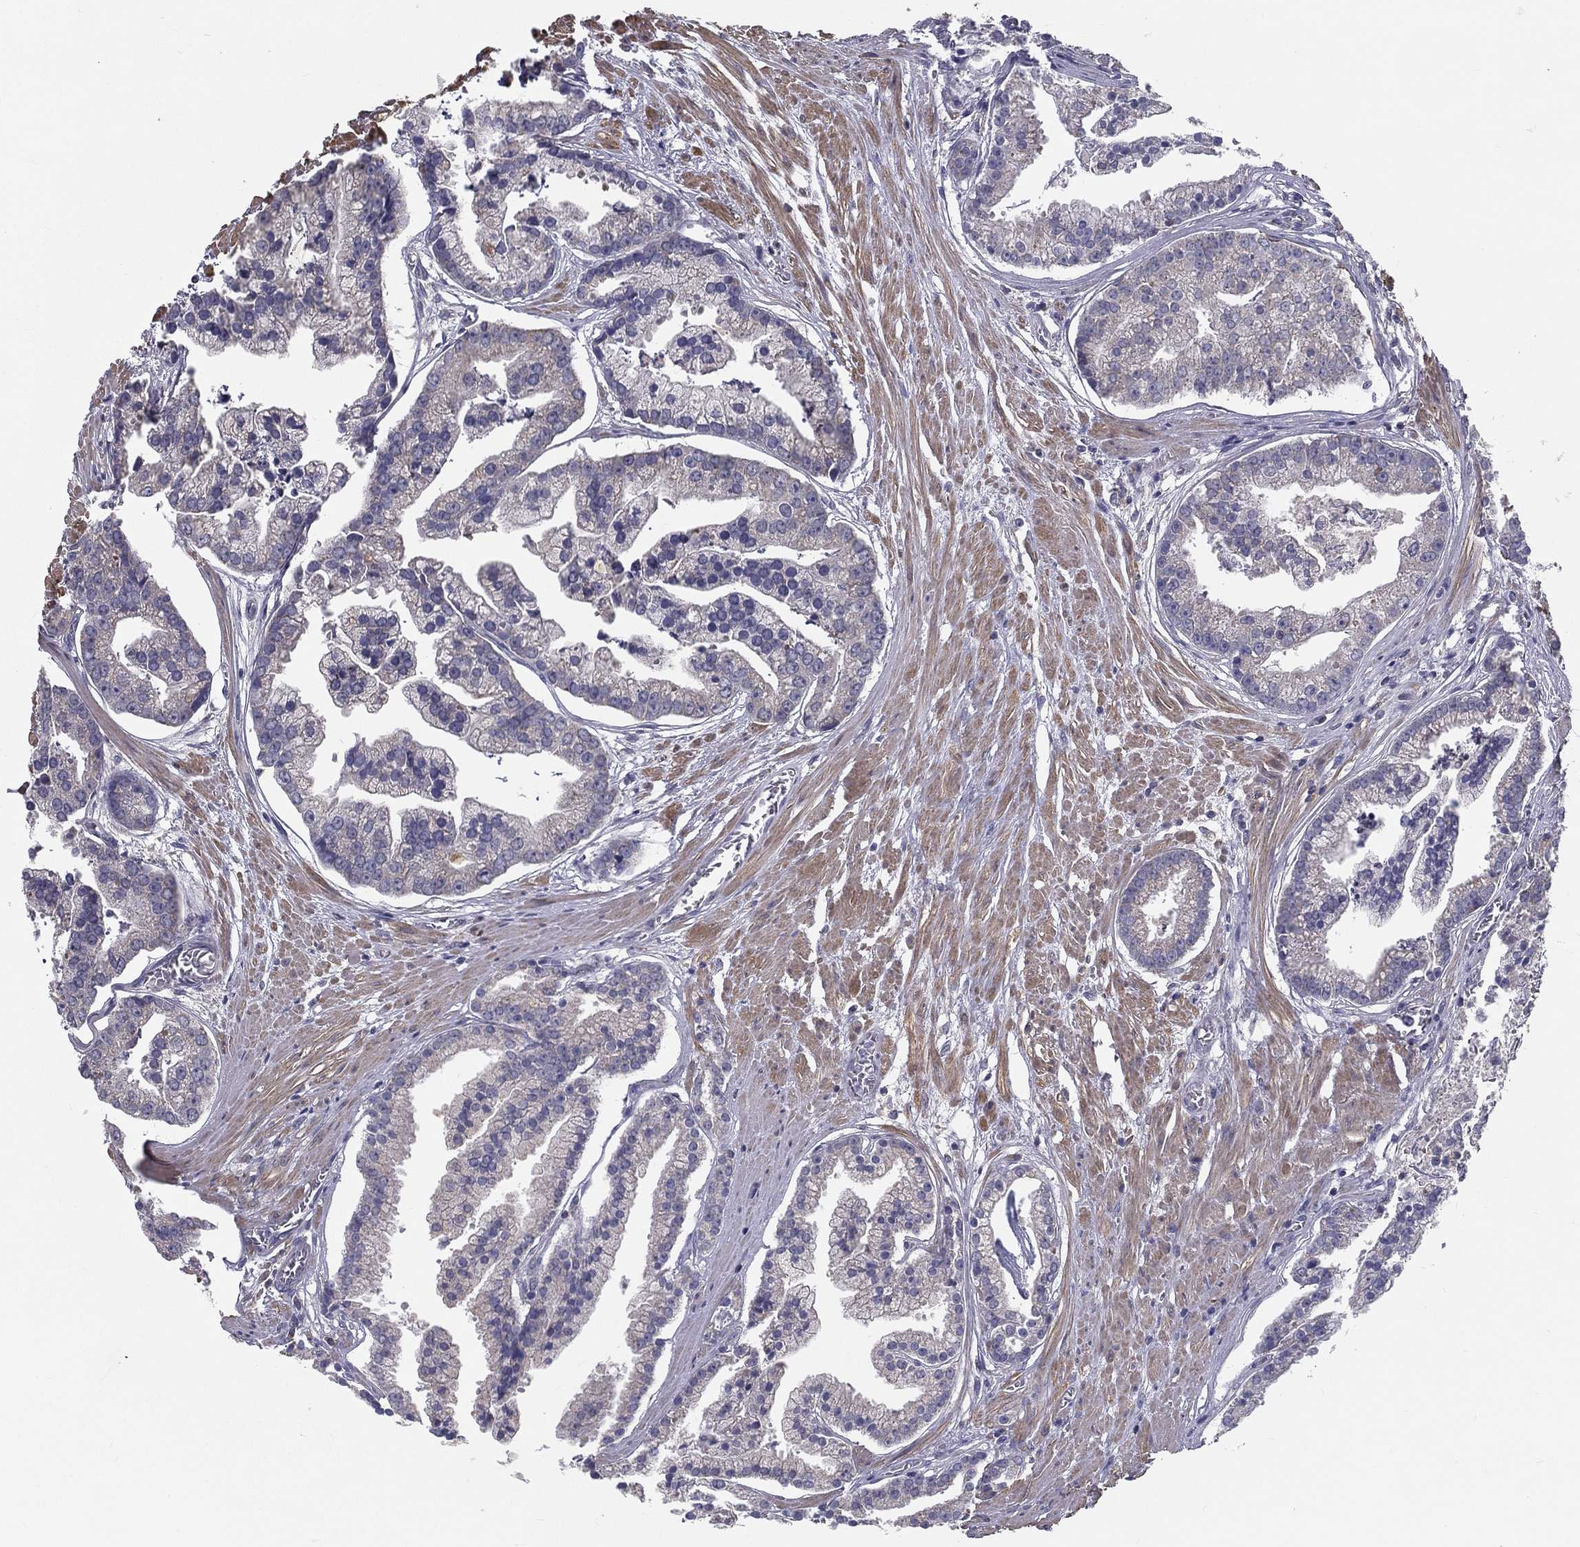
{"staining": {"intensity": "negative", "quantity": "none", "location": "none"}, "tissue": "prostate cancer", "cell_type": "Tumor cells", "image_type": "cancer", "snomed": [{"axis": "morphology", "description": "Adenocarcinoma, NOS"}, {"axis": "topography", "description": "Prostate and seminal vesicle, NOS"}, {"axis": "topography", "description": "Prostate"}], "caption": "A histopathology image of human prostate adenocarcinoma is negative for staining in tumor cells.", "gene": "PCSK1", "patient": {"sex": "male", "age": 44}}